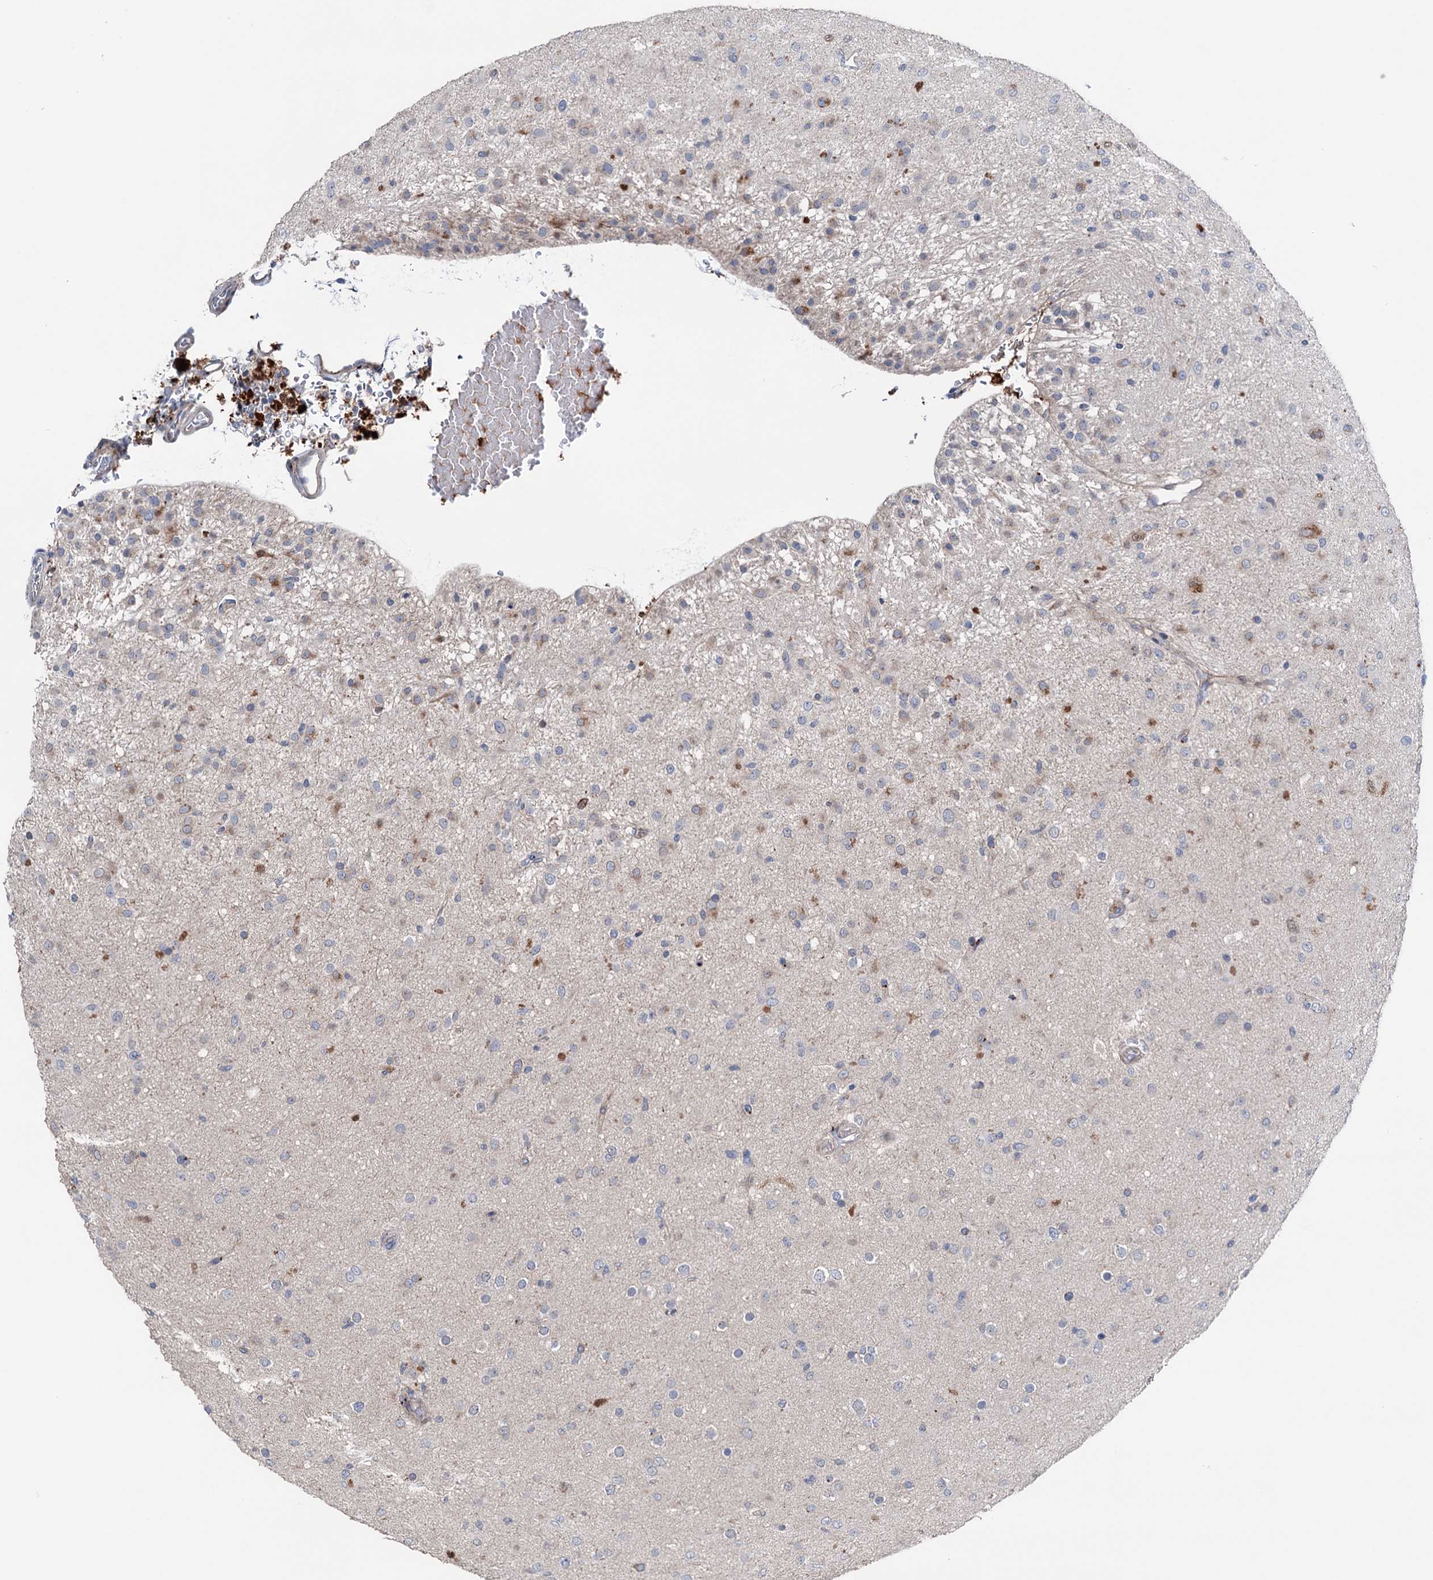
{"staining": {"intensity": "negative", "quantity": "none", "location": "none"}, "tissue": "glioma", "cell_type": "Tumor cells", "image_type": "cancer", "snomed": [{"axis": "morphology", "description": "Glioma, malignant, Low grade"}, {"axis": "topography", "description": "Brain"}], "caption": "The immunohistochemistry (IHC) image has no significant positivity in tumor cells of malignant glioma (low-grade) tissue.", "gene": "NCAPD2", "patient": {"sex": "male", "age": 65}}